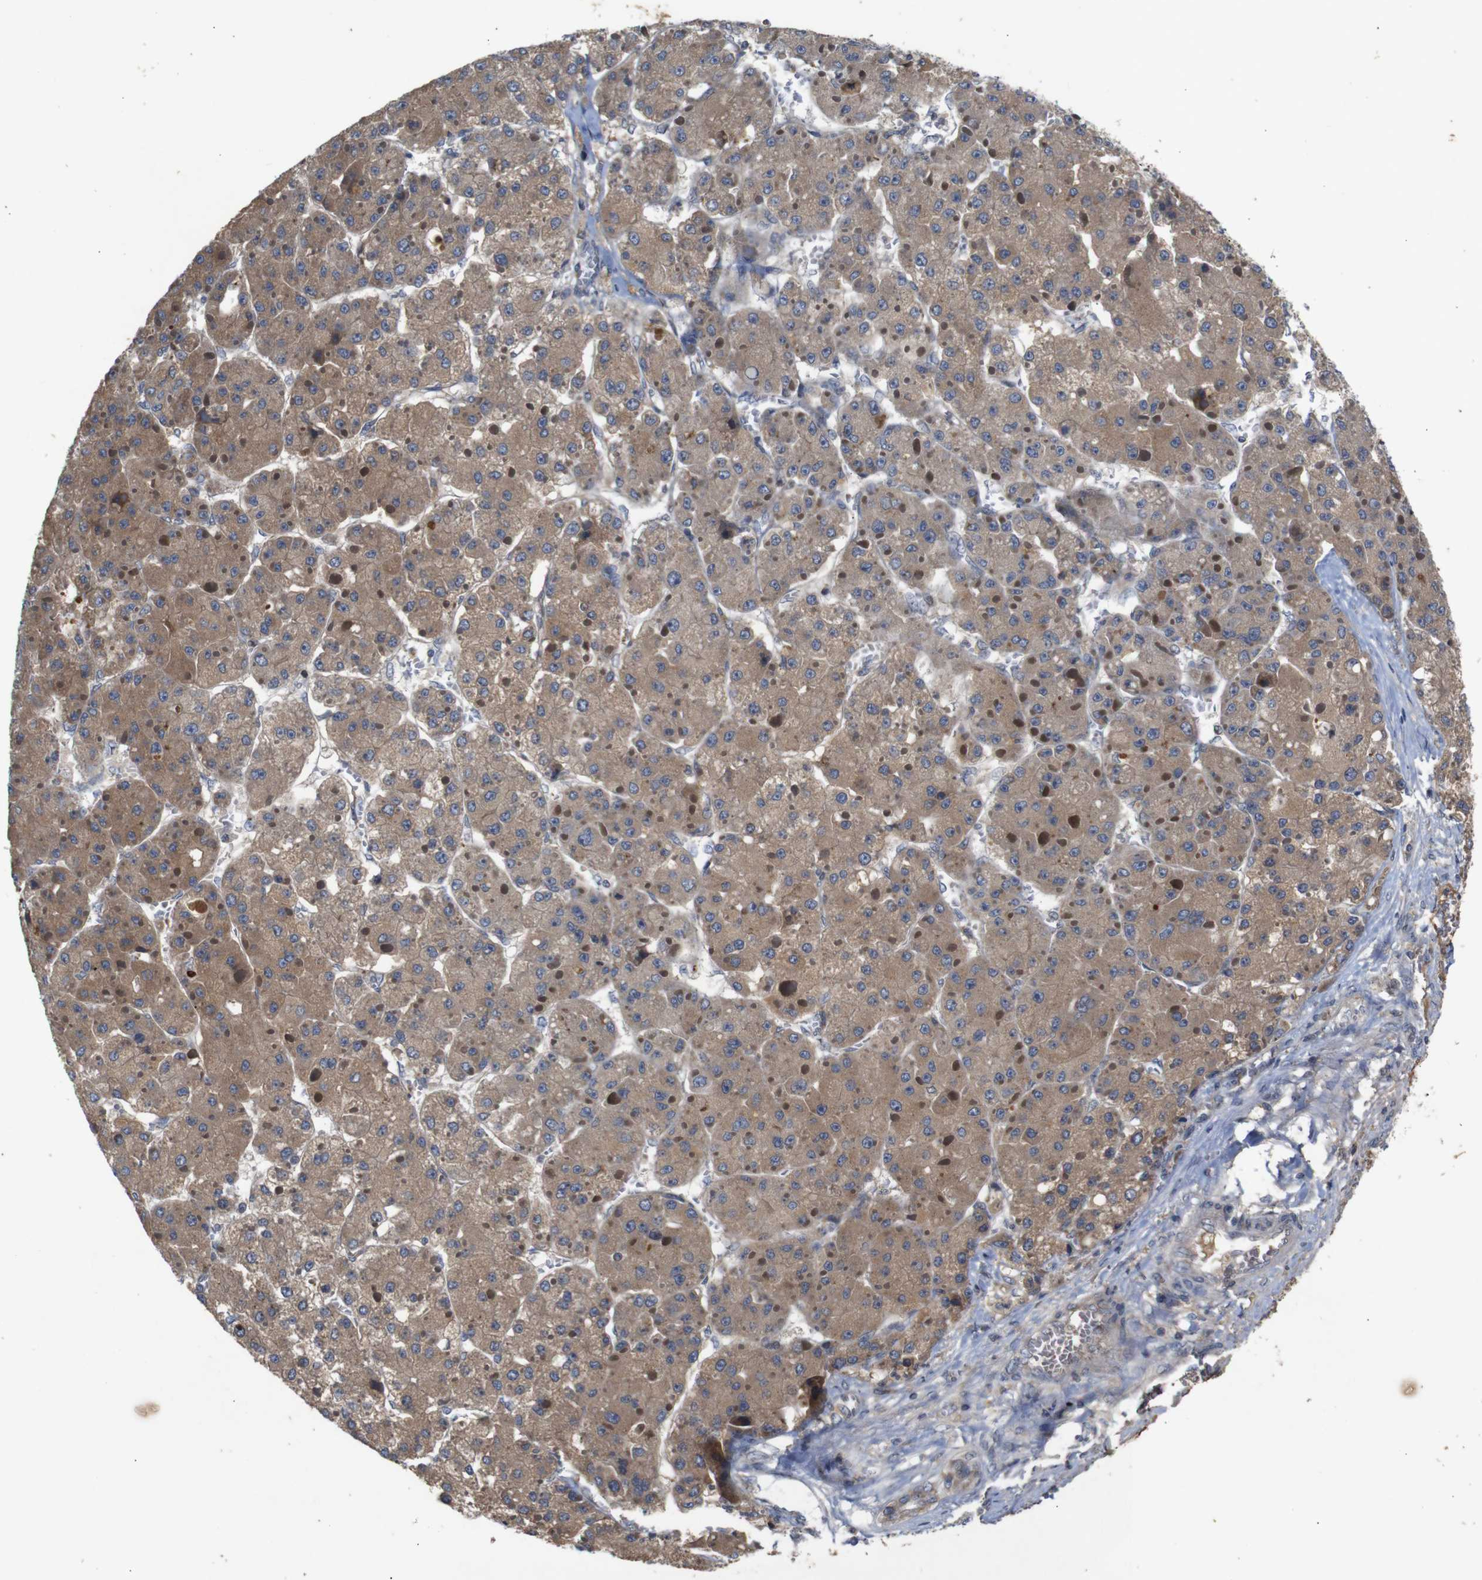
{"staining": {"intensity": "moderate", "quantity": ">75%", "location": "cytoplasmic/membranous"}, "tissue": "liver cancer", "cell_type": "Tumor cells", "image_type": "cancer", "snomed": [{"axis": "morphology", "description": "Carcinoma, Hepatocellular, NOS"}, {"axis": "topography", "description": "Liver"}], "caption": "DAB (3,3'-diaminobenzidine) immunohistochemical staining of liver cancer displays moderate cytoplasmic/membranous protein positivity in approximately >75% of tumor cells. The staining was performed using DAB (3,3'-diaminobenzidine) to visualize the protein expression in brown, while the nuclei were stained in blue with hematoxylin (Magnification: 20x).", "gene": "PTPN1", "patient": {"sex": "female", "age": 73}}